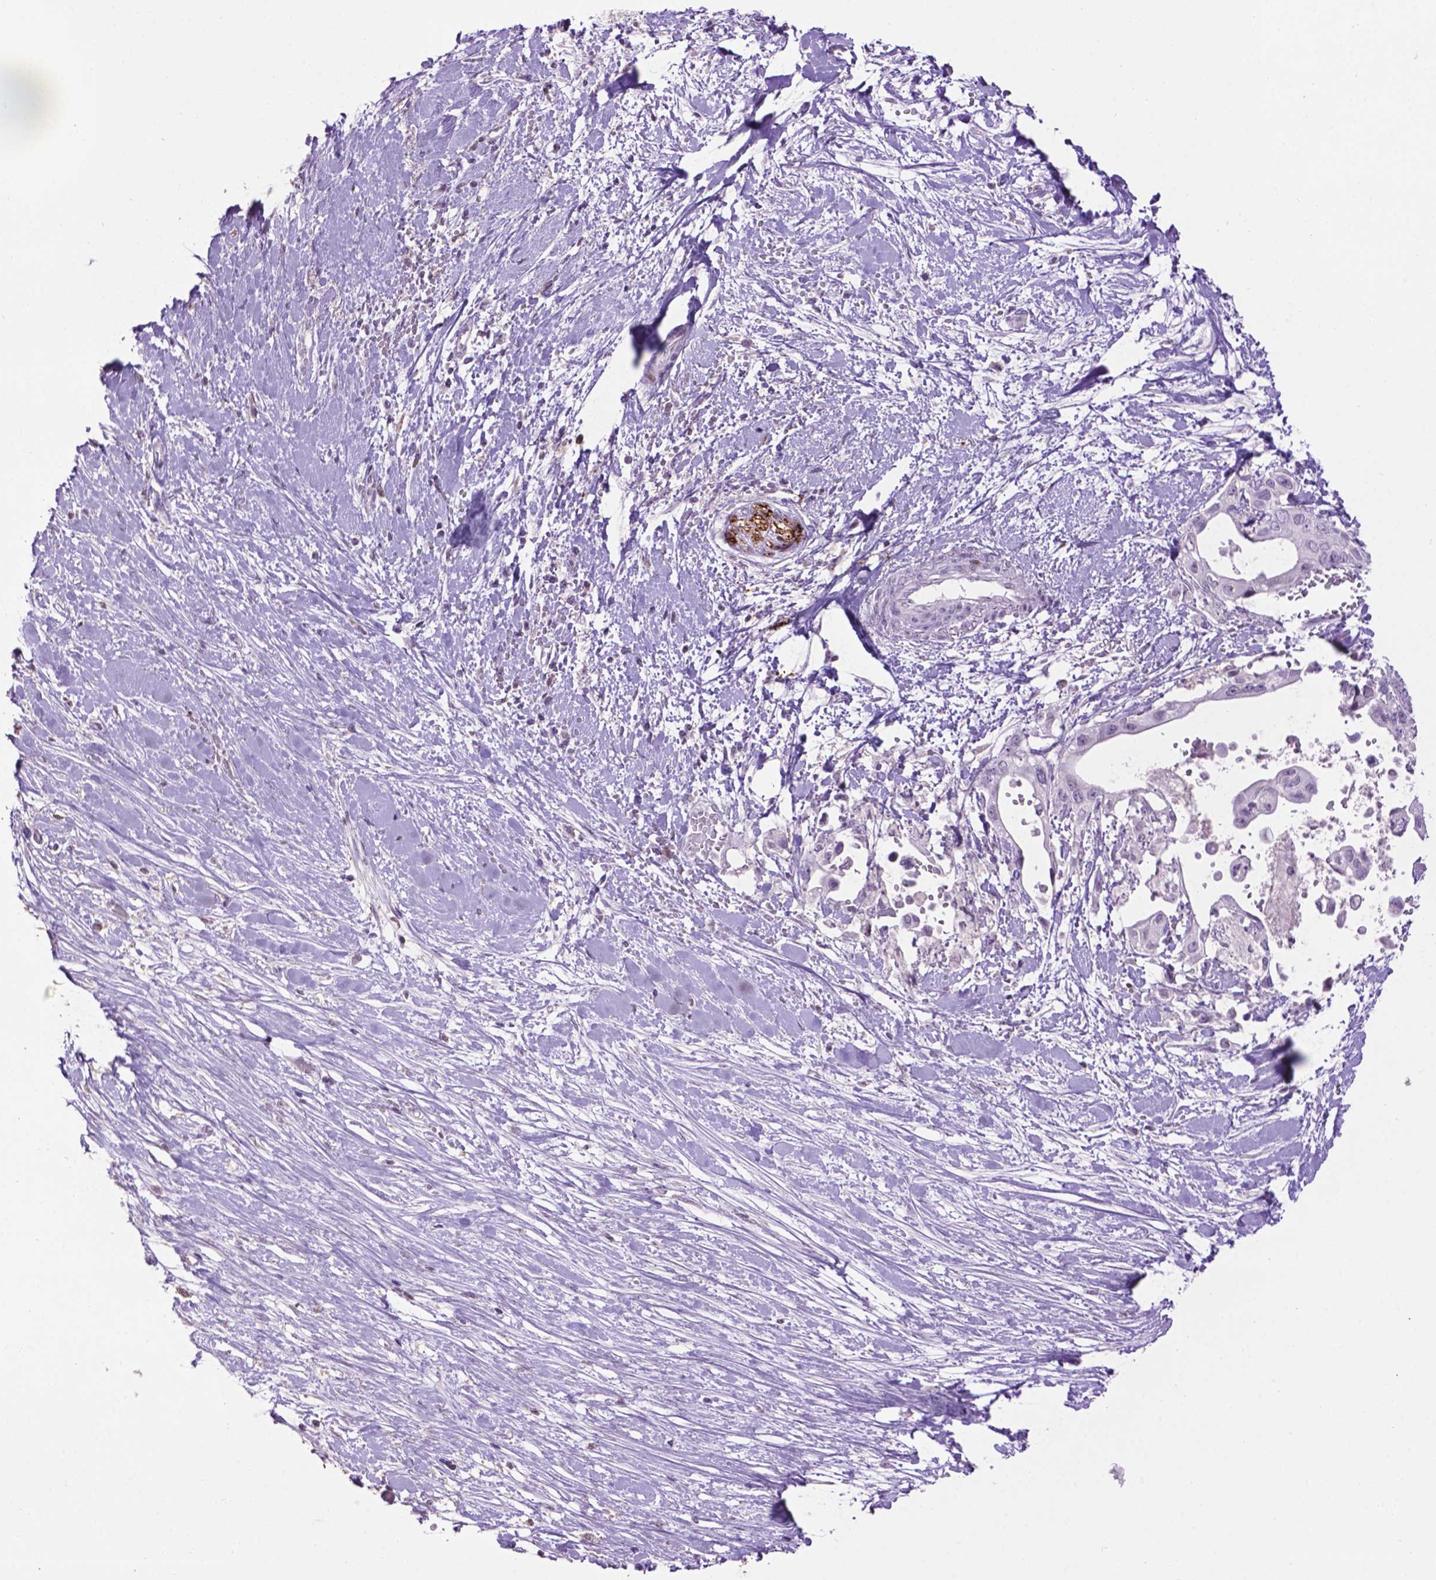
{"staining": {"intensity": "negative", "quantity": "none", "location": "none"}, "tissue": "pancreatic cancer", "cell_type": "Tumor cells", "image_type": "cancer", "snomed": [{"axis": "morphology", "description": "Adenocarcinoma, NOS"}, {"axis": "topography", "description": "Pancreas"}], "caption": "DAB (3,3'-diaminobenzidine) immunohistochemical staining of human pancreatic cancer exhibits no significant expression in tumor cells. Nuclei are stained in blue.", "gene": "TH", "patient": {"sex": "female", "age": 63}}